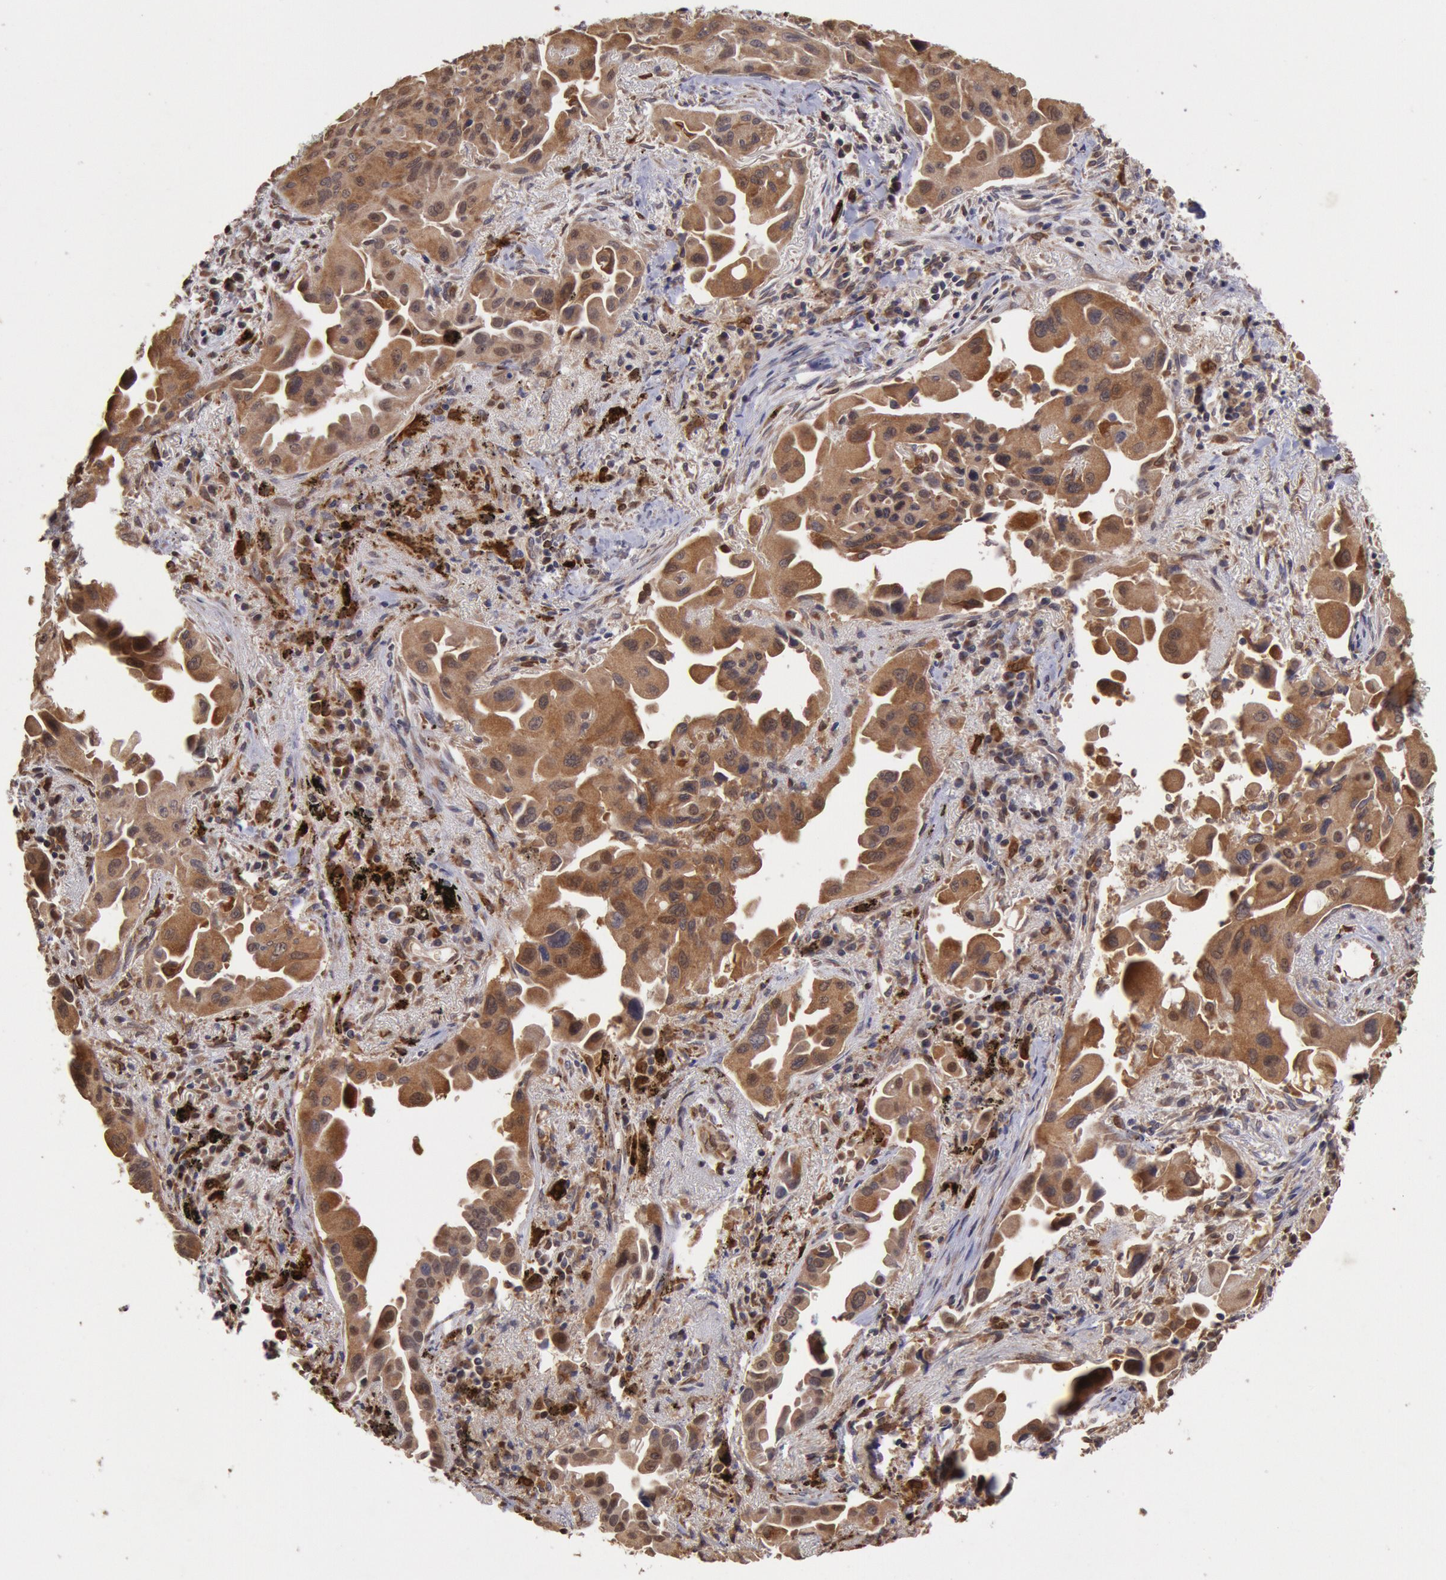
{"staining": {"intensity": "strong", "quantity": ">75%", "location": "cytoplasmic/membranous"}, "tissue": "lung cancer", "cell_type": "Tumor cells", "image_type": "cancer", "snomed": [{"axis": "morphology", "description": "Adenocarcinoma, NOS"}, {"axis": "topography", "description": "Lung"}], "caption": "Protein expression analysis of lung cancer (adenocarcinoma) displays strong cytoplasmic/membranous expression in about >75% of tumor cells.", "gene": "COMT", "patient": {"sex": "male", "age": 68}}